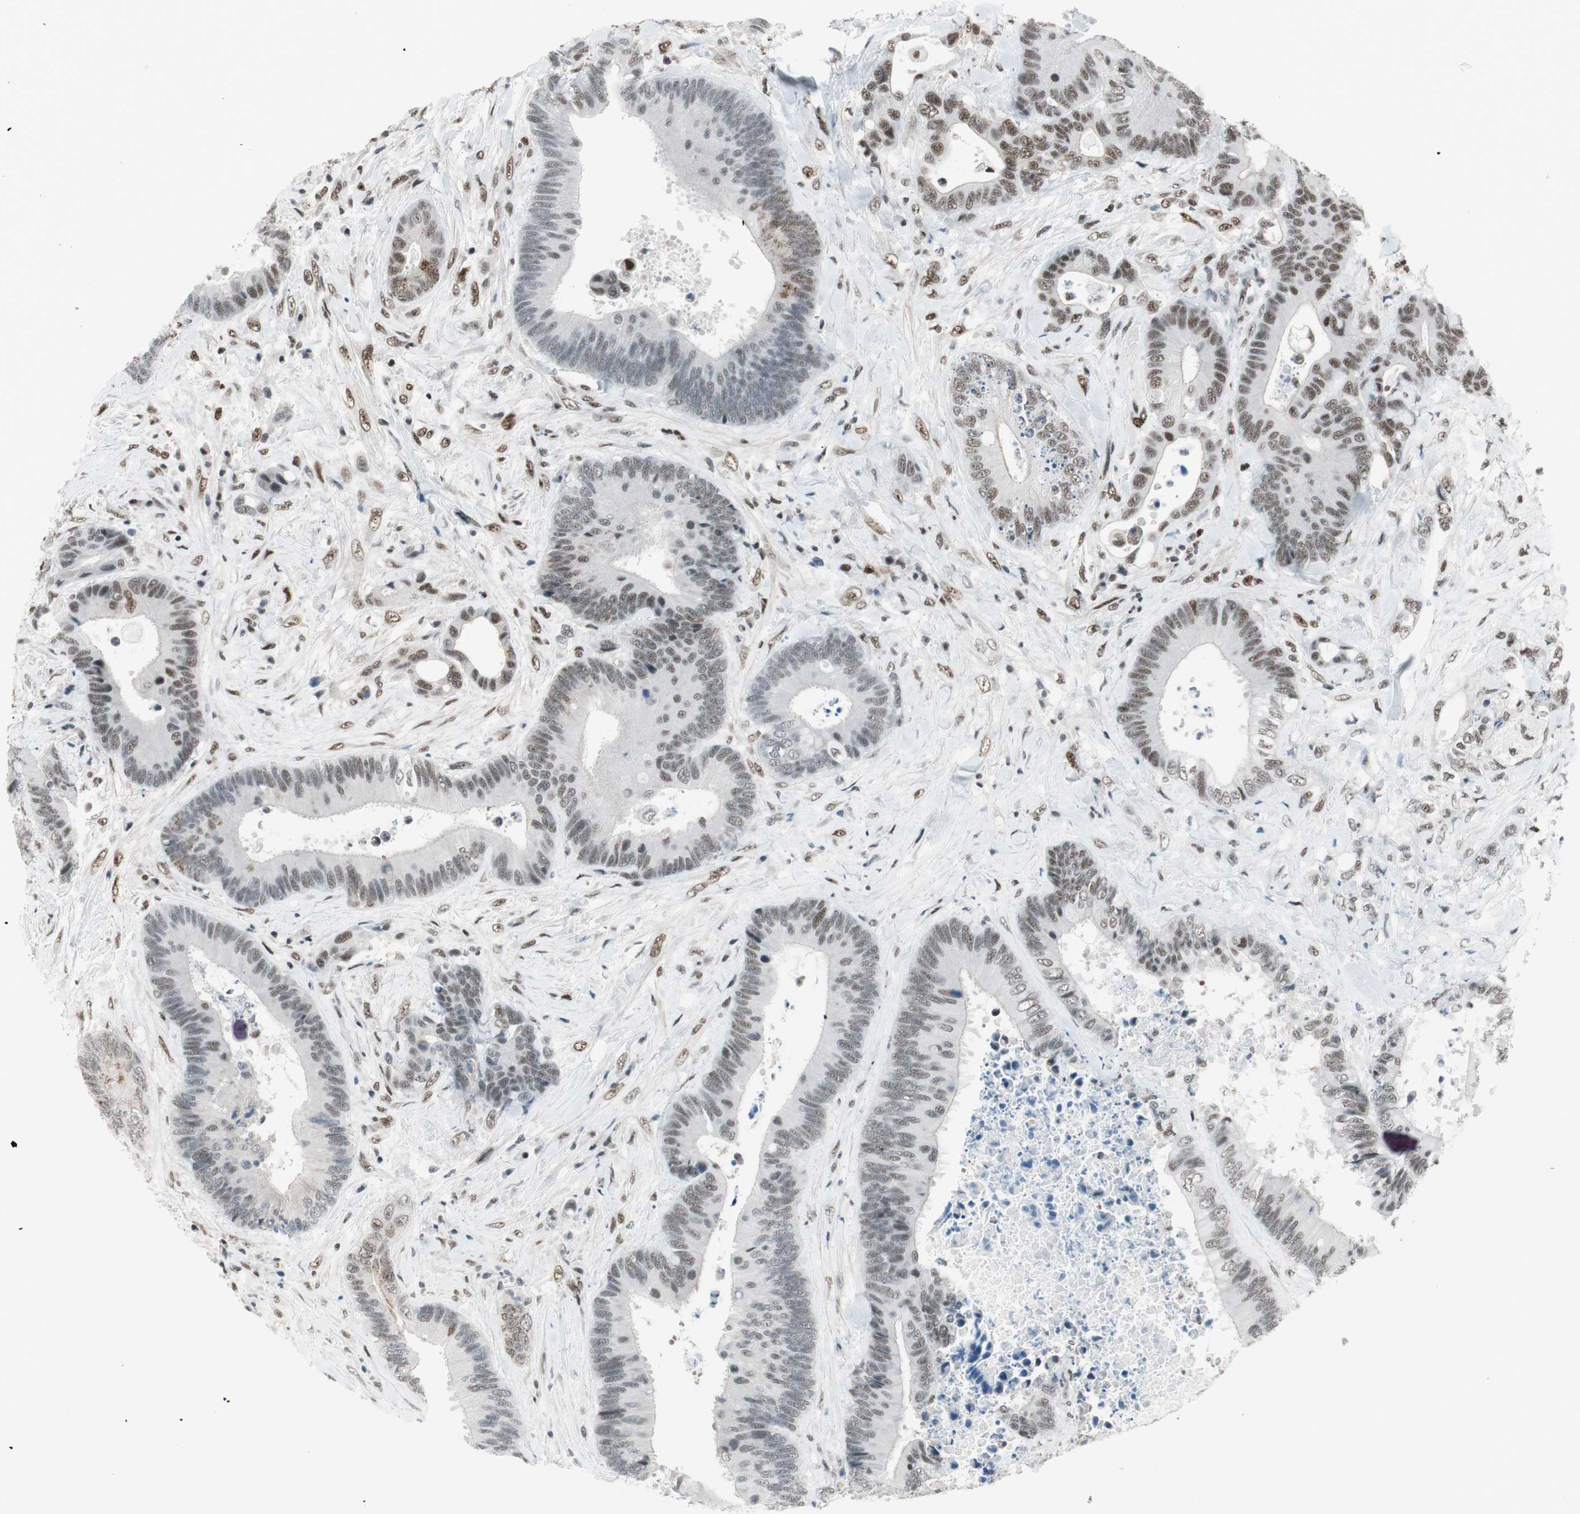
{"staining": {"intensity": "weak", "quantity": ">75%", "location": "nuclear"}, "tissue": "colorectal cancer", "cell_type": "Tumor cells", "image_type": "cancer", "snomed": [{"axis": "morphology", "description": "Adenocarcinoma, NOS"}, {"axis": "topography", "description": "Rectum"}], "caption": "Approximately >75% of tumor cells in adenocarcinoma (colorectal) show weak nuclear protein positivity as visualized by brown immunohistochemical staining.", "gene": "HEXIM1", "patient": {"sex": "male", "age": 55}}